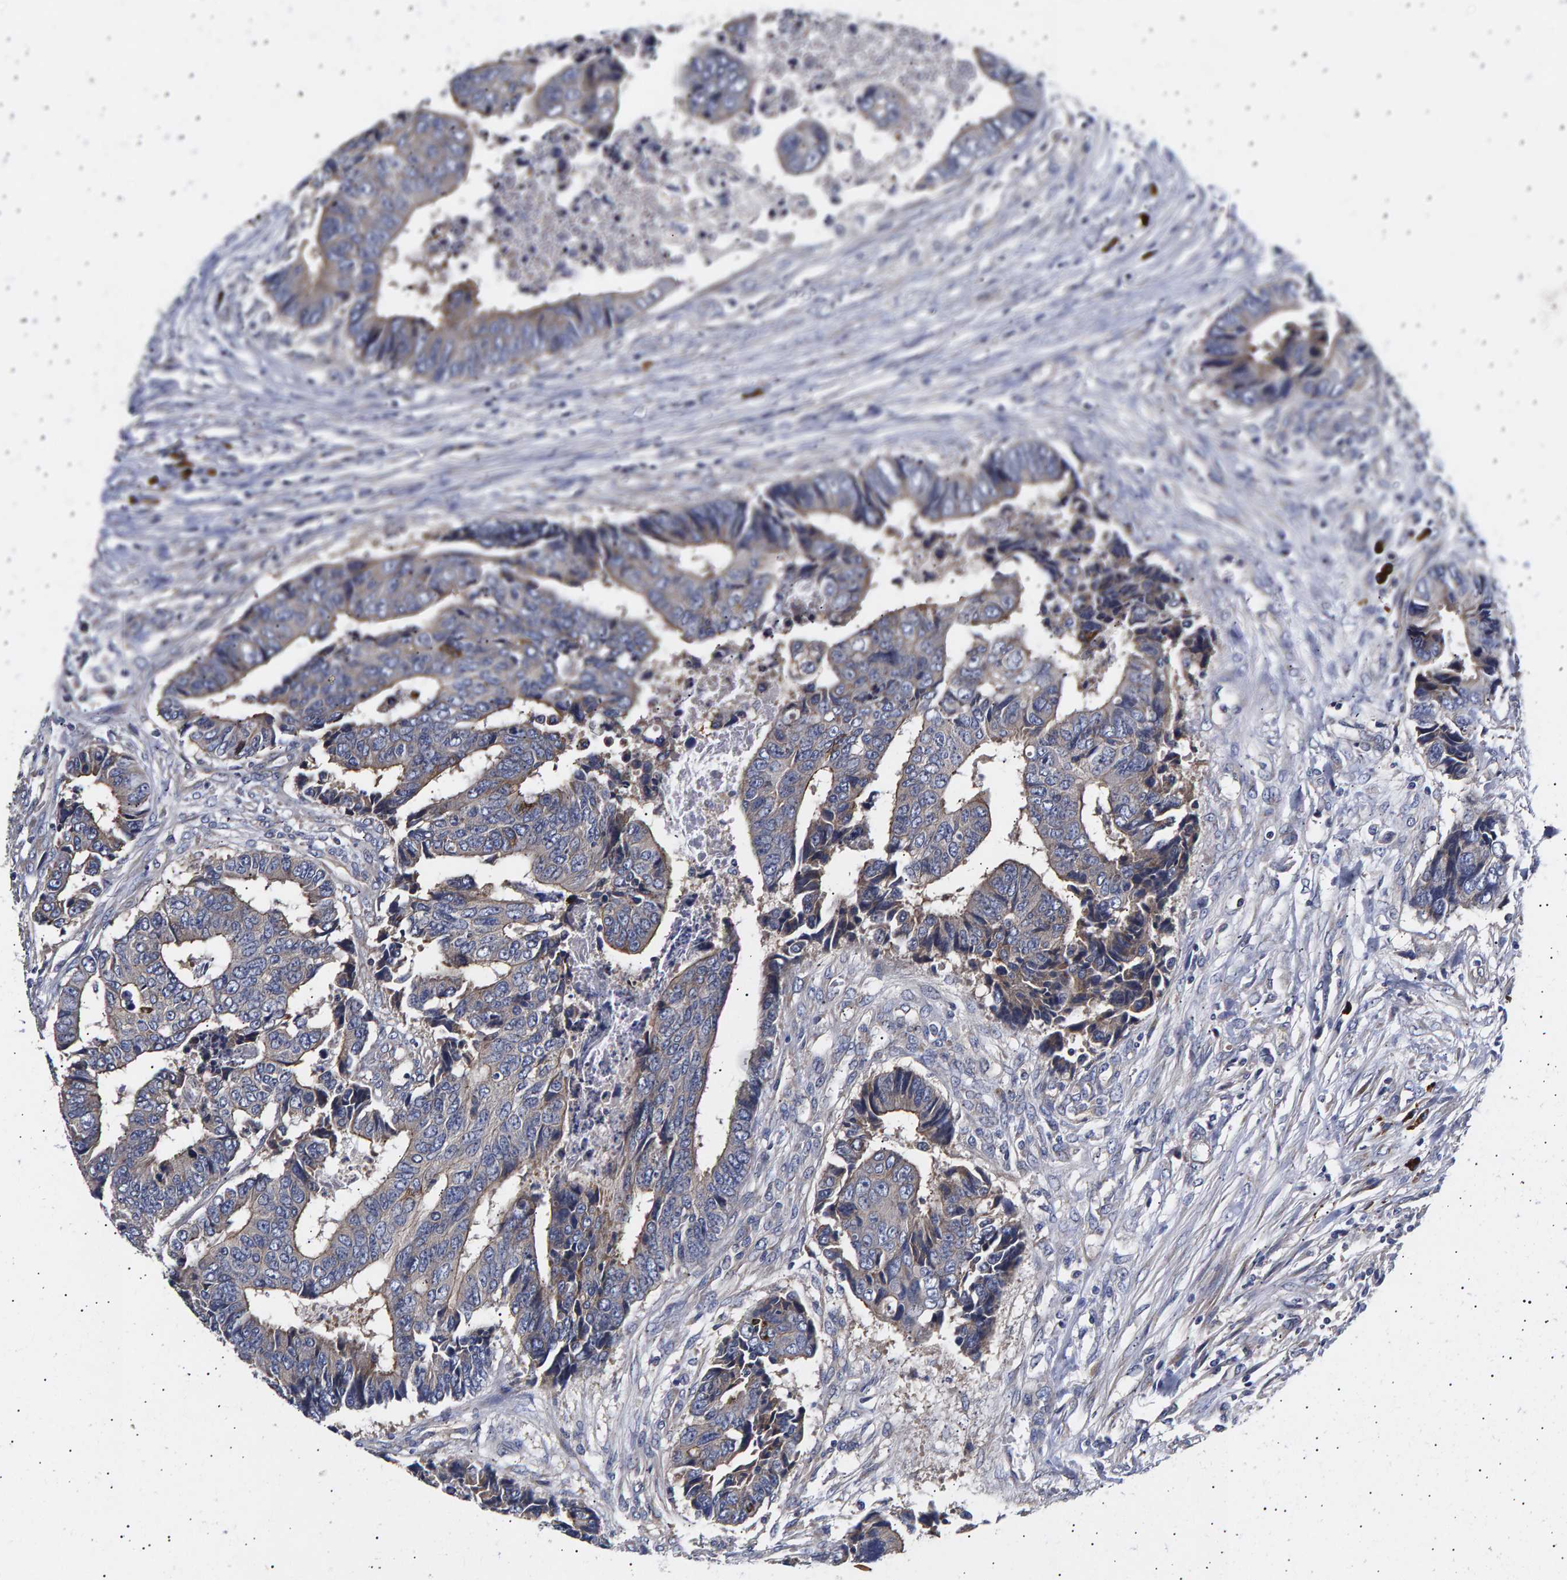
{"staining": {"intensity": "weak", "quantity": "<25%", "location": "cytoplasmic/membranous"}, "tissue": "colorectal cancer", "cell_type": "Tumor cells", "image_type": "cancer", "snomed": [{"axis": "morphology", "description": "Adenocarcinoma, NOS"}, {"axis": "topography", "description": "Rectum"}], "caption": "Tumor cells show no significant protein positivity in colorectal cancer (adenocarcinoma). (DAB (3,3'-diaminobenzidine) immunohistochemistry (IHC) visualized using brightfield microscopy, high magnification).", "gene": "ANKRD40", "patient": {"sex": "male", "age": 84}}